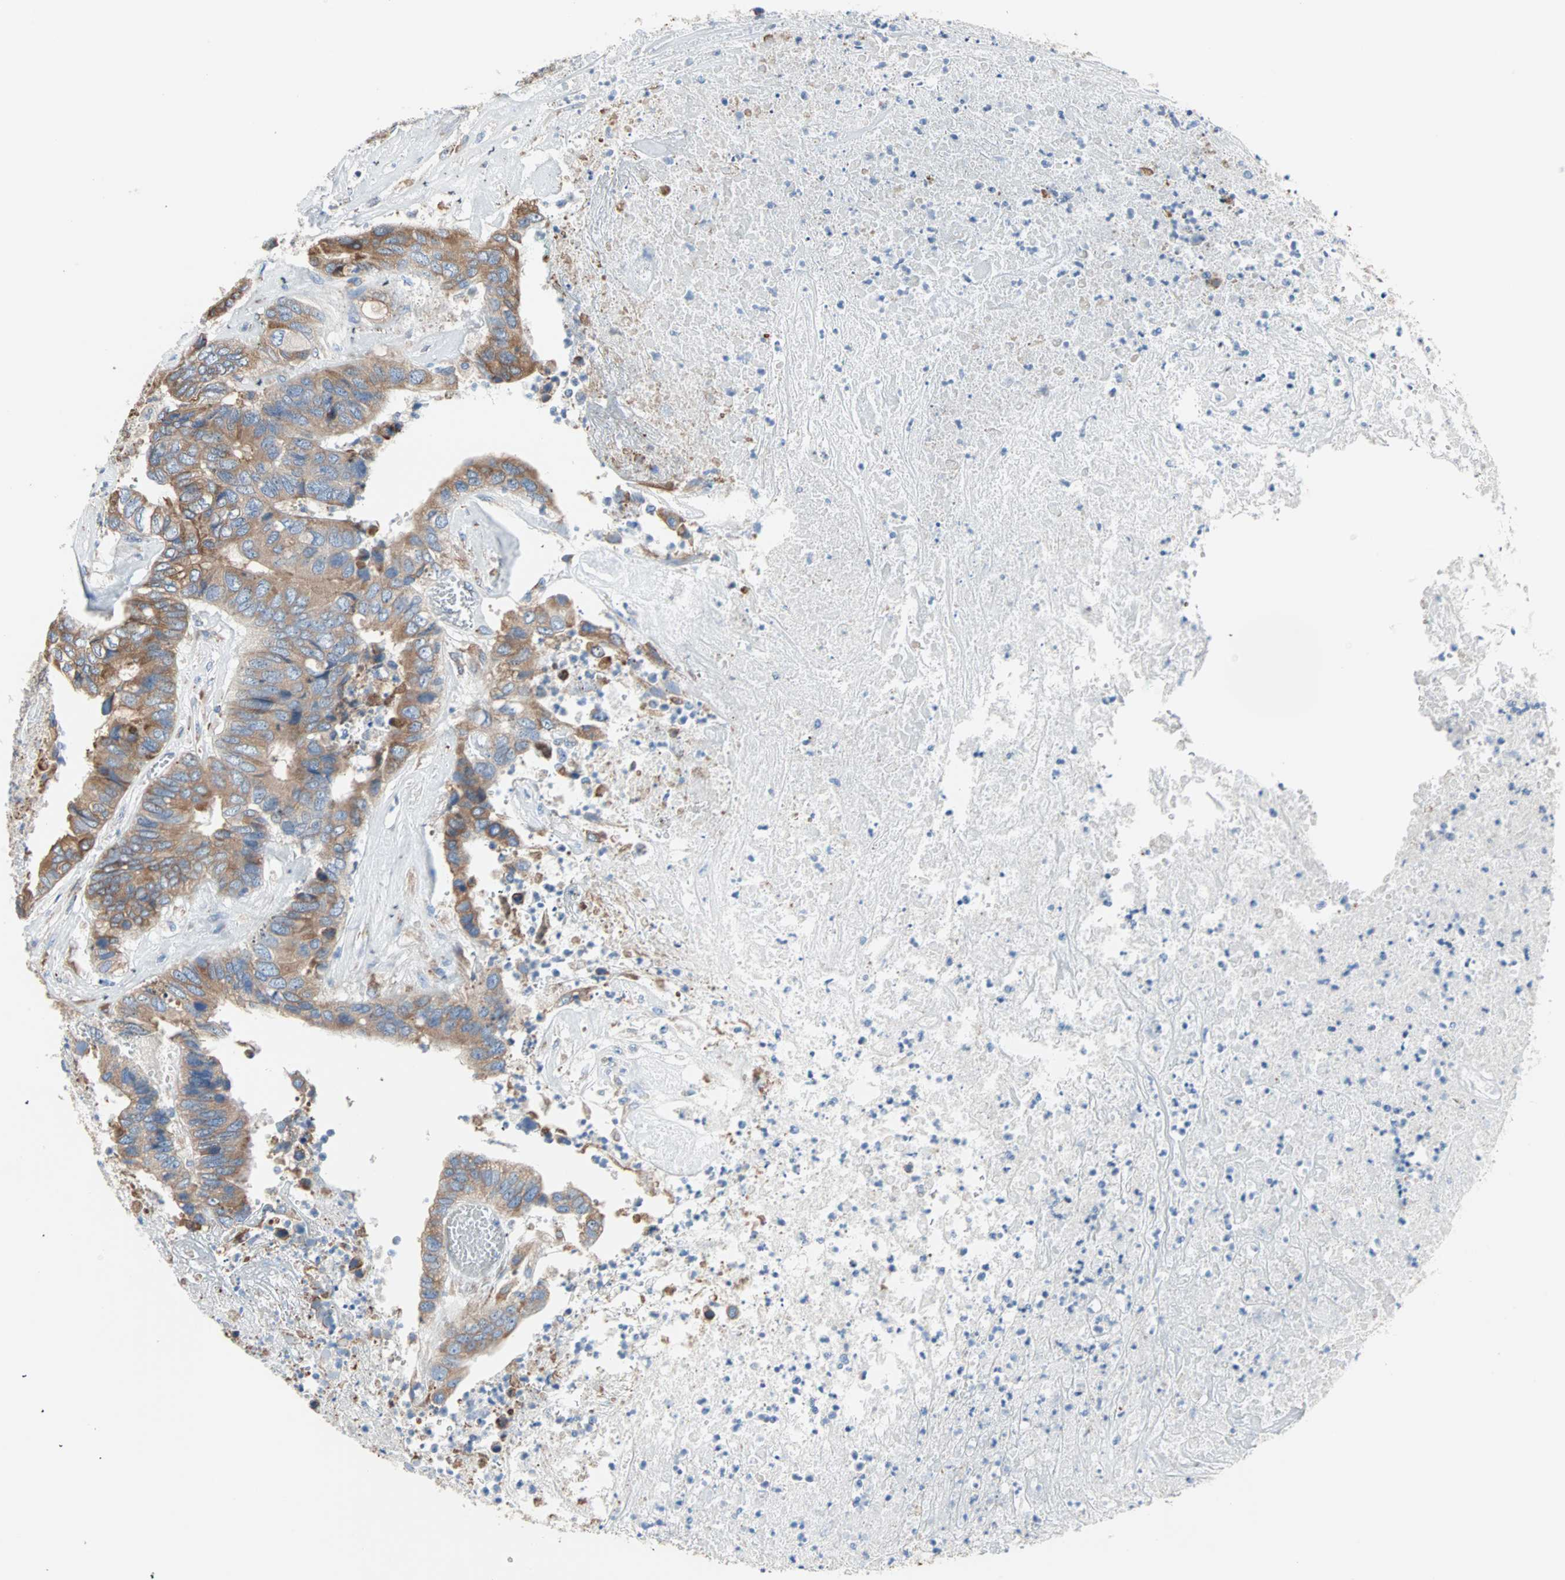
{"staining": {"intensity": "moderate", "quantity": ">75%", "location": "cytoplasmic/membranous"}, "tissue": "colorectal cancer", "cell_type": "Tumor cells", "image_type": "cancer", "snomed": [{"axis": "morphology", "description": "Adenocarcinoma, NOS"}, {"axis": "topography", "description": "Rectum"}], "caption": "The image shows staining of colorectal adenocarcinoma, revealing moderate cytoplasmic/membranous protein expression (brown color) within tumor cells.", "gene": "PLCXD1", "patient": {"sex": "male", "age": 55}}